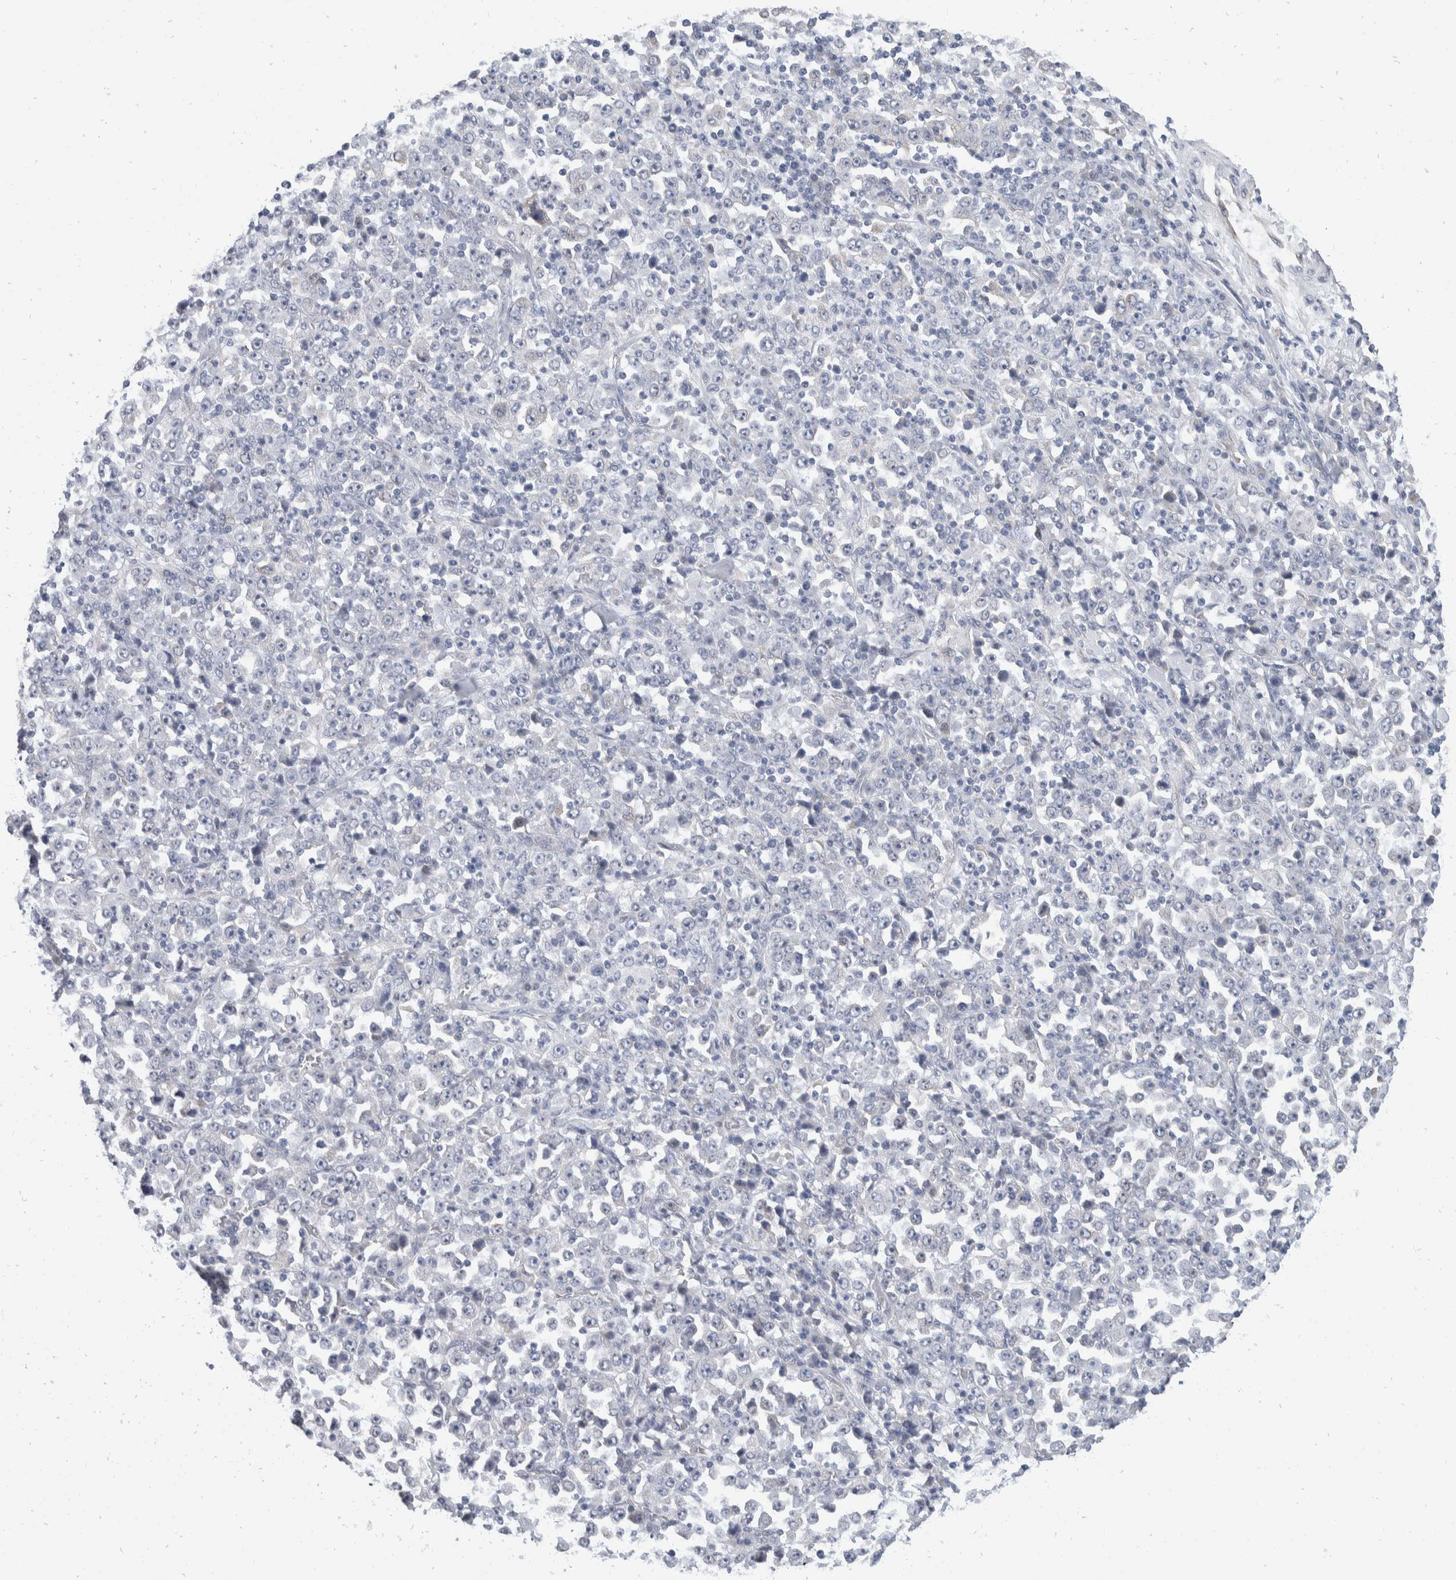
{"staining": {"intensity": "negative", "quantity": "none", "location": "none"}, "tissue": "stomach cancer", "cell_type": "Tumor cells", "image_type": "cancer", "snomed": [{"axis": "morphology", "description": "Normal tissue, NOS"}, {"axis": "morphology", "description": "Adenocarcinoma, NOS"}, {"axis": "topography", "description": "Stomach, upper"}, {"axis": "topography", "description": "Stomach"}], "caption": "This is a photomicrograph of IHC staining of stomach cancer (adenocarcinoma), which shows no positivity in tumor cells. (Immunohistochemistry (ihc), brightfield microscopy, high magnification).", "gene": "TMEM245", "patient": {"sex": "male", "age": 59}}